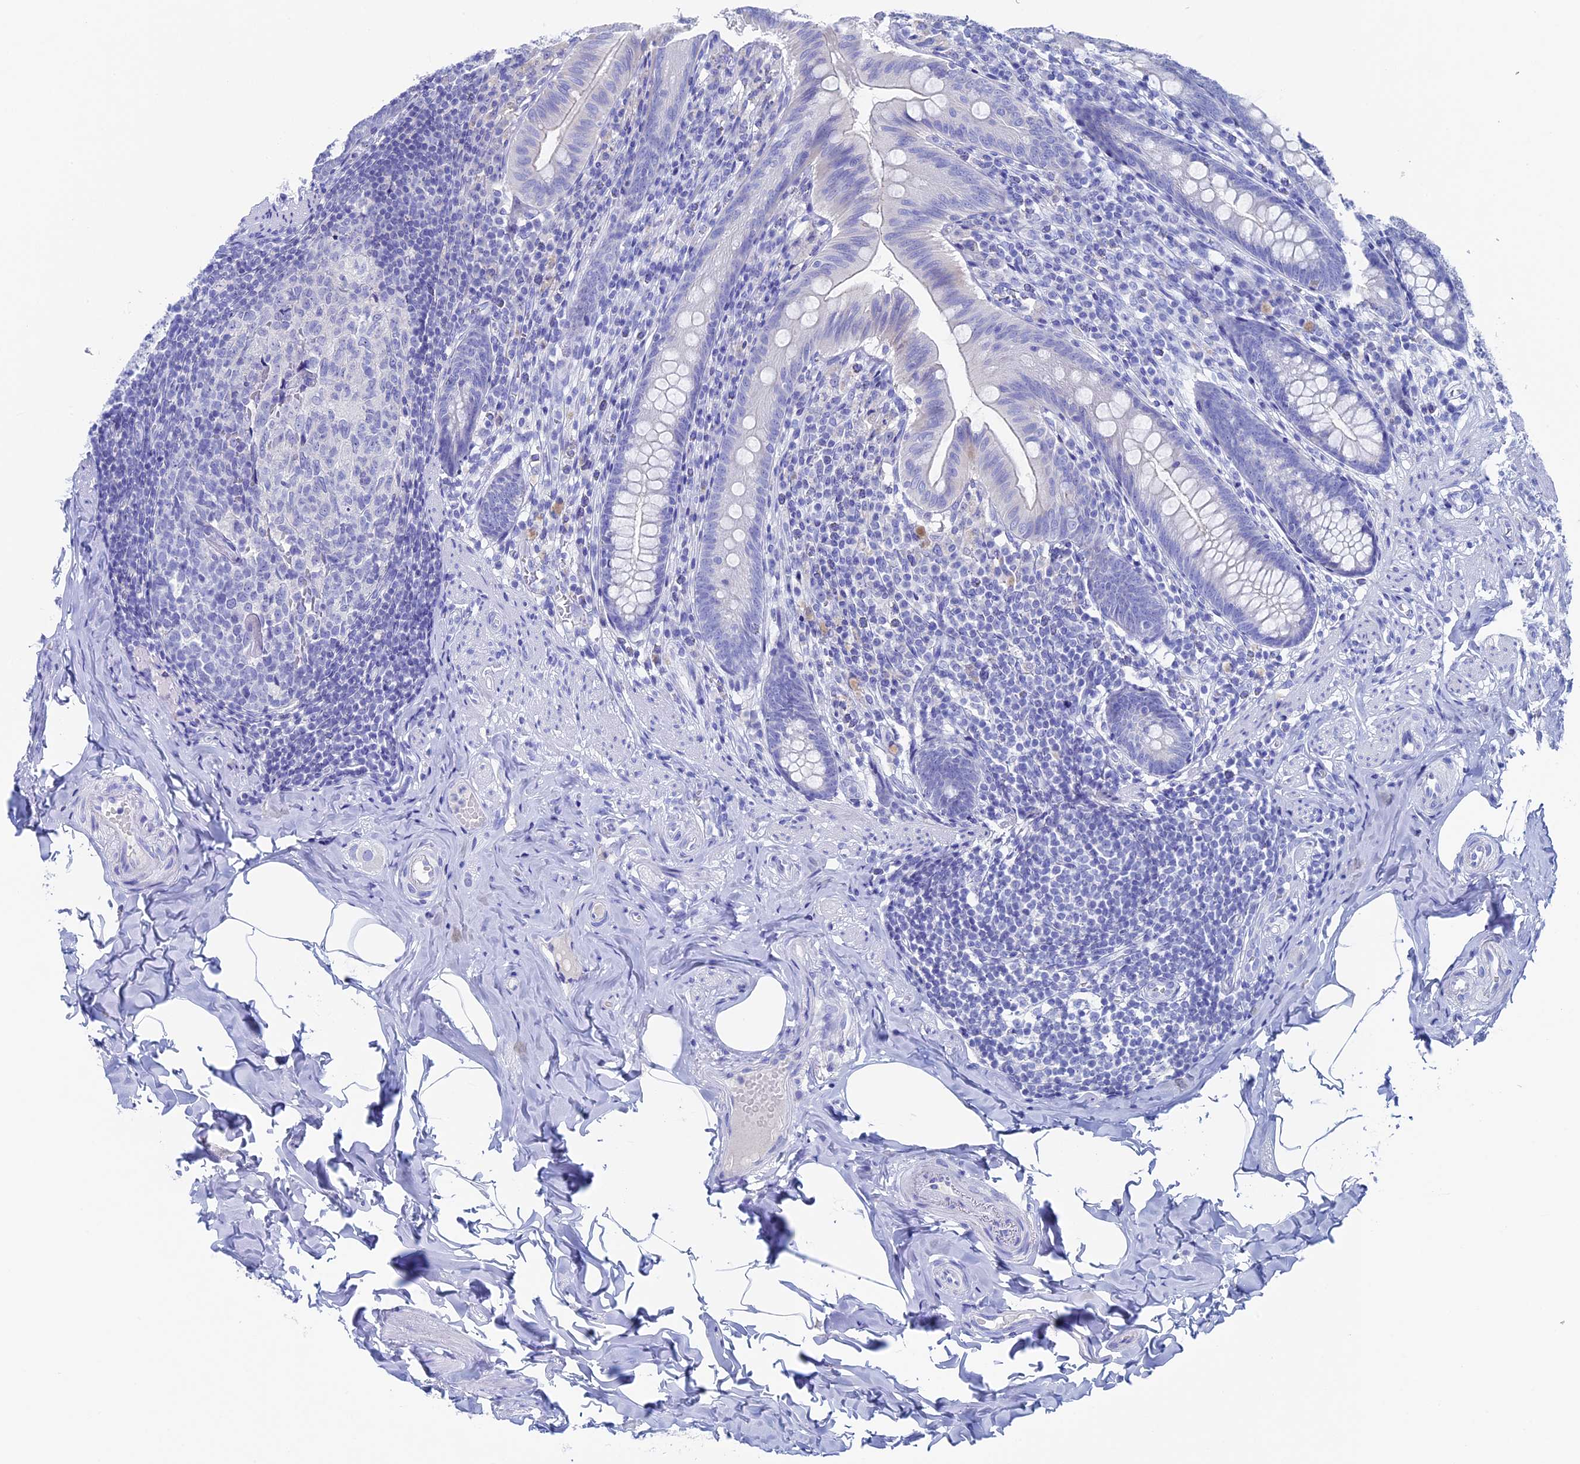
{"staining": {"intensity": "negative", "quantity": "none", "location": "none"}, "tissue": "appendix", "cell_type": "Glandular cells", "image_type": "normal", "snomed": [{"axis": "morphology", "description": "Normal tissue, NOS"}, {"axis": "topography", "description": "Appendix"}], "caption": "Photomicrograph shows no protein staining in glandular cells of normal appendix. The staining was performed using DAB to visualize the protein expression in brown, while the nuclei were stained in blue with hematoxylin (Magnification: 20x).", "gene": "UNC119", "patient": {"sex": "male", "age": 55}}